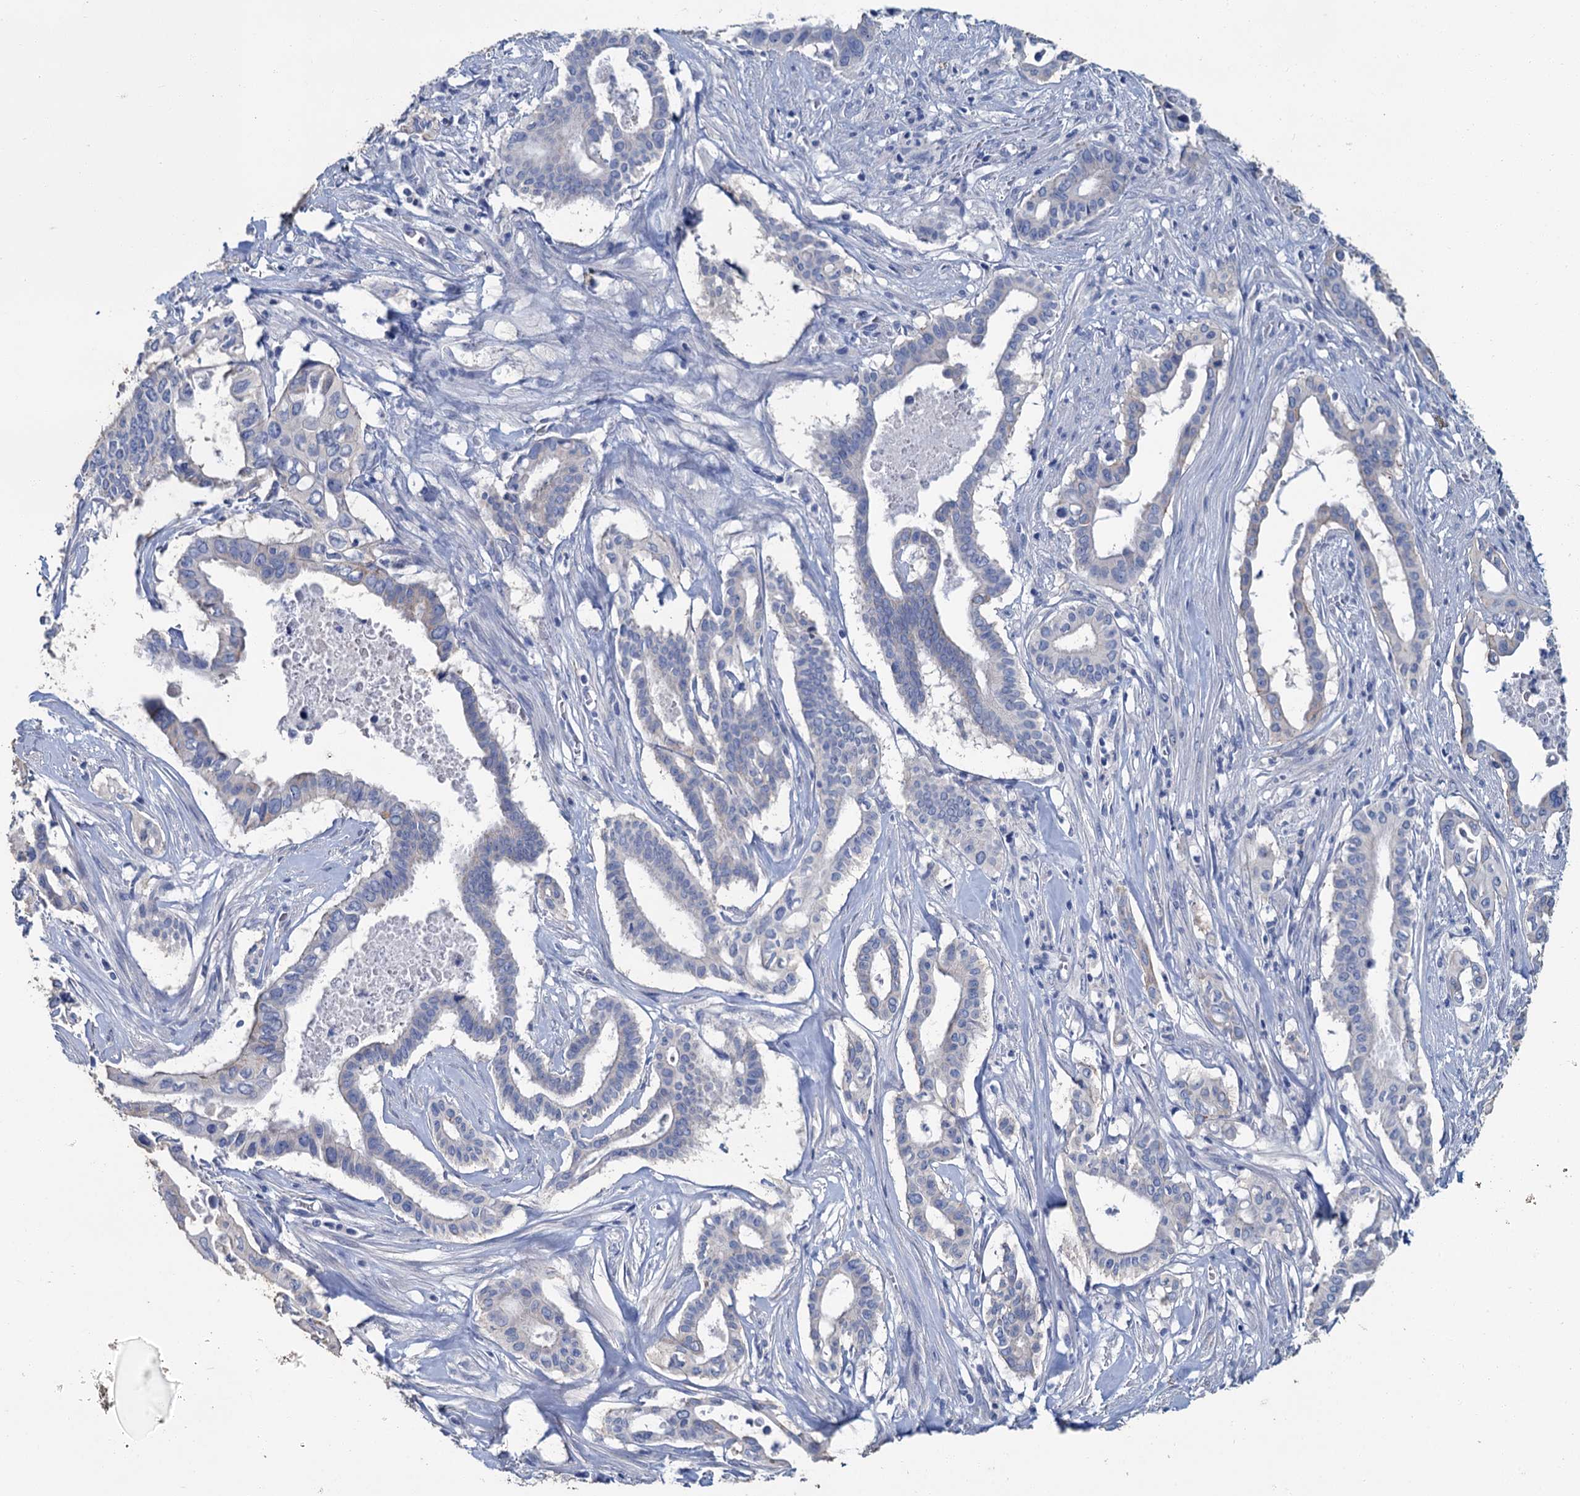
{"staining": {"intensity": "negative", "quantity": "none", "location": "none"}, "tissue": "pancreatic cancer", "cell_type": "Tumor cells", "image_type": "cancer", "snomed": [{"axis": "morphology", "description": "Adenocarcinoma, NOS"}, {"axis": "topography", "description": "Pancreas"}], "caption": "An immunohistochemistry (IHC) photomicrograph of adenocarcinoma (pancreatic) is shown. There is no staining in tumor cells of adenocarcinoma (pancreatic).", "gene": "SNCB", "patient": {"sex": "female", "age": 77}}